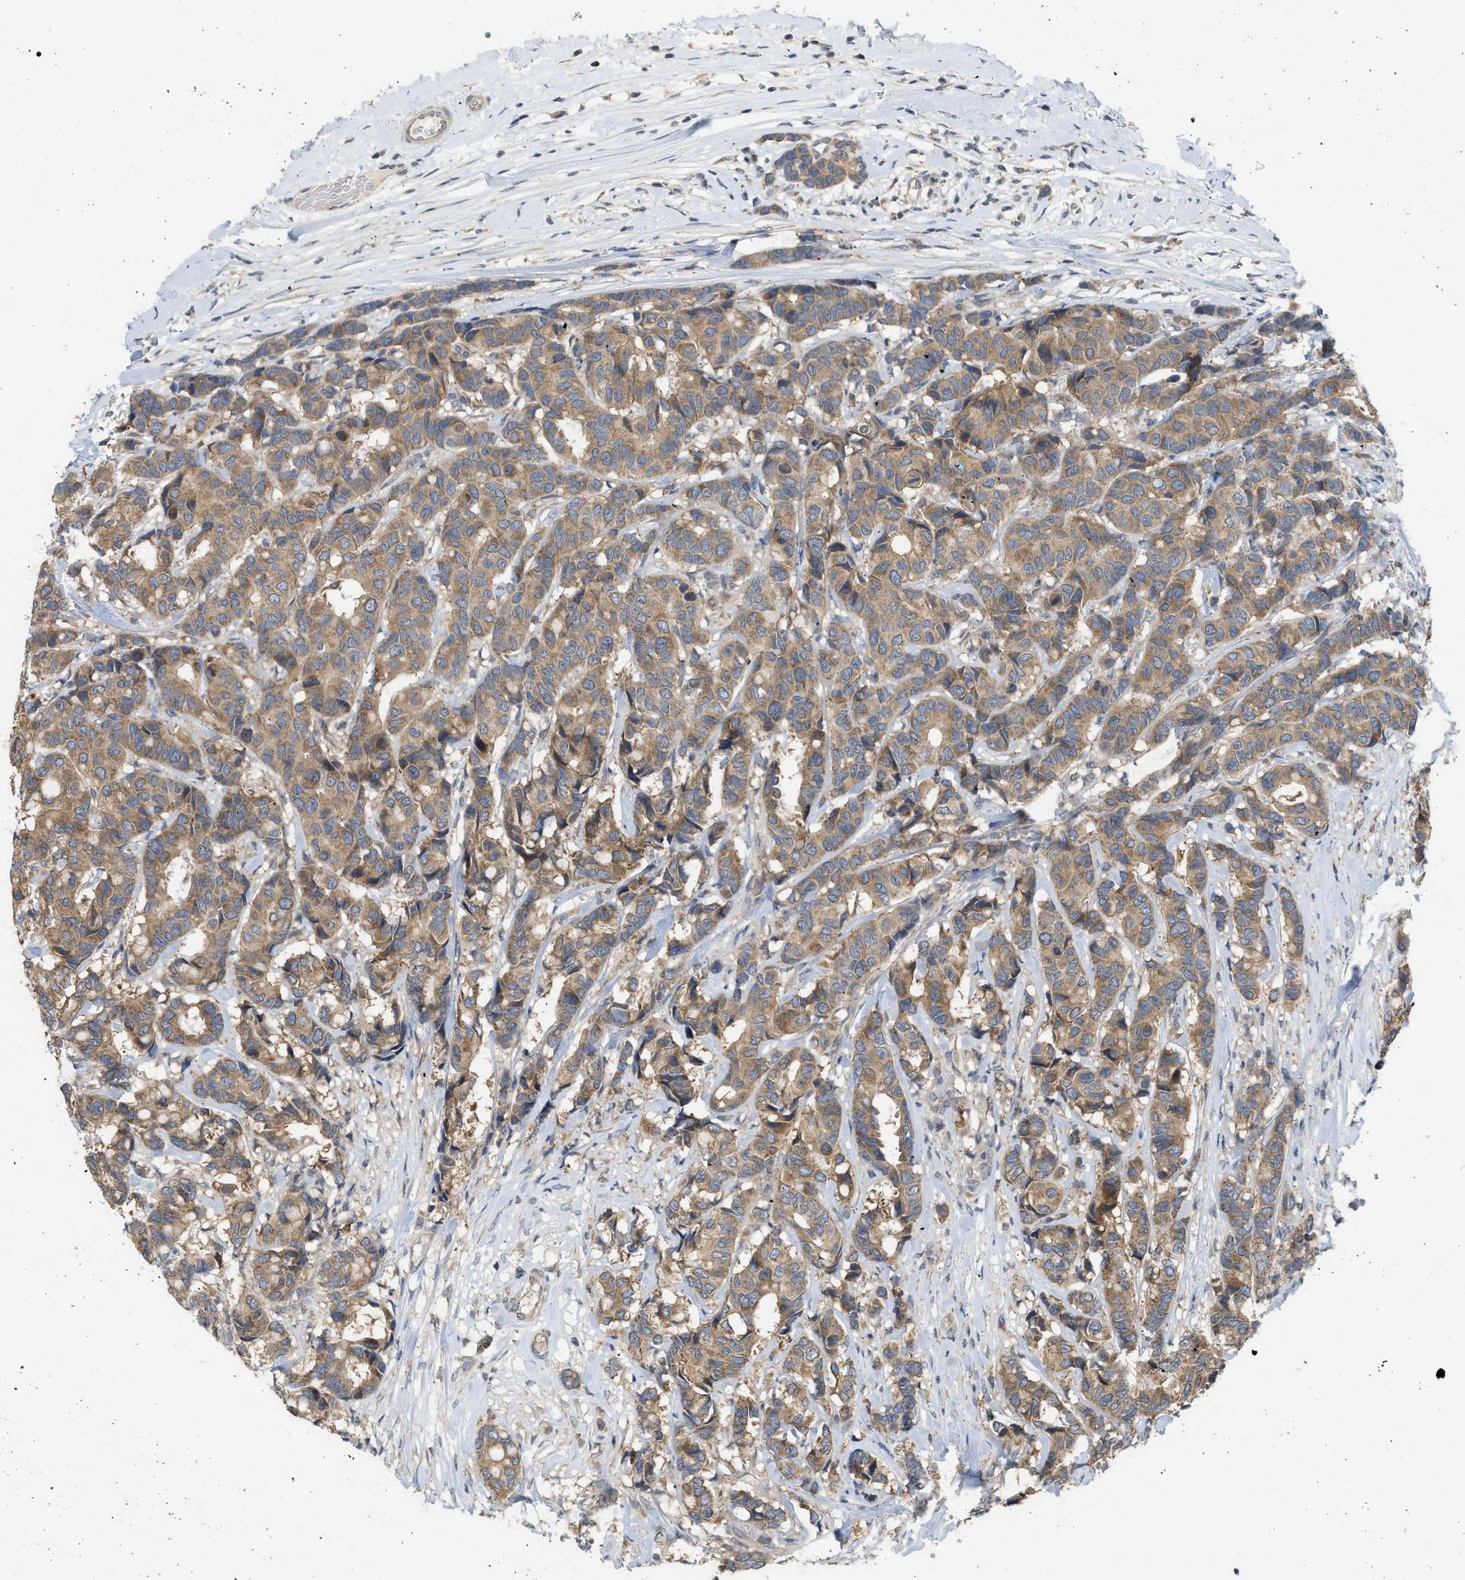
{"staining": {"intensity": "moderate", "quantity": ">75%", "location": "cytoplasmic/membranous"}, "tissue": "breast cancer", "cell_type": "Tumor cells", "image_type": "cancer", "snomed": [{"axis": "morphology", "description": "Duct carcinoma"}, {"axis": "topography", "description": "Breast"}], "caption": "Immunohistochemistry (IHC) histopathology image of human breast cancer stained for a protein (brown), which demonstrates medium levels of moderate cytoplasmic/membranous expression in approximately >75% of tumor cells.", "gene": "CYP1A1", "patient": {"sex": "female", "age": 87}}